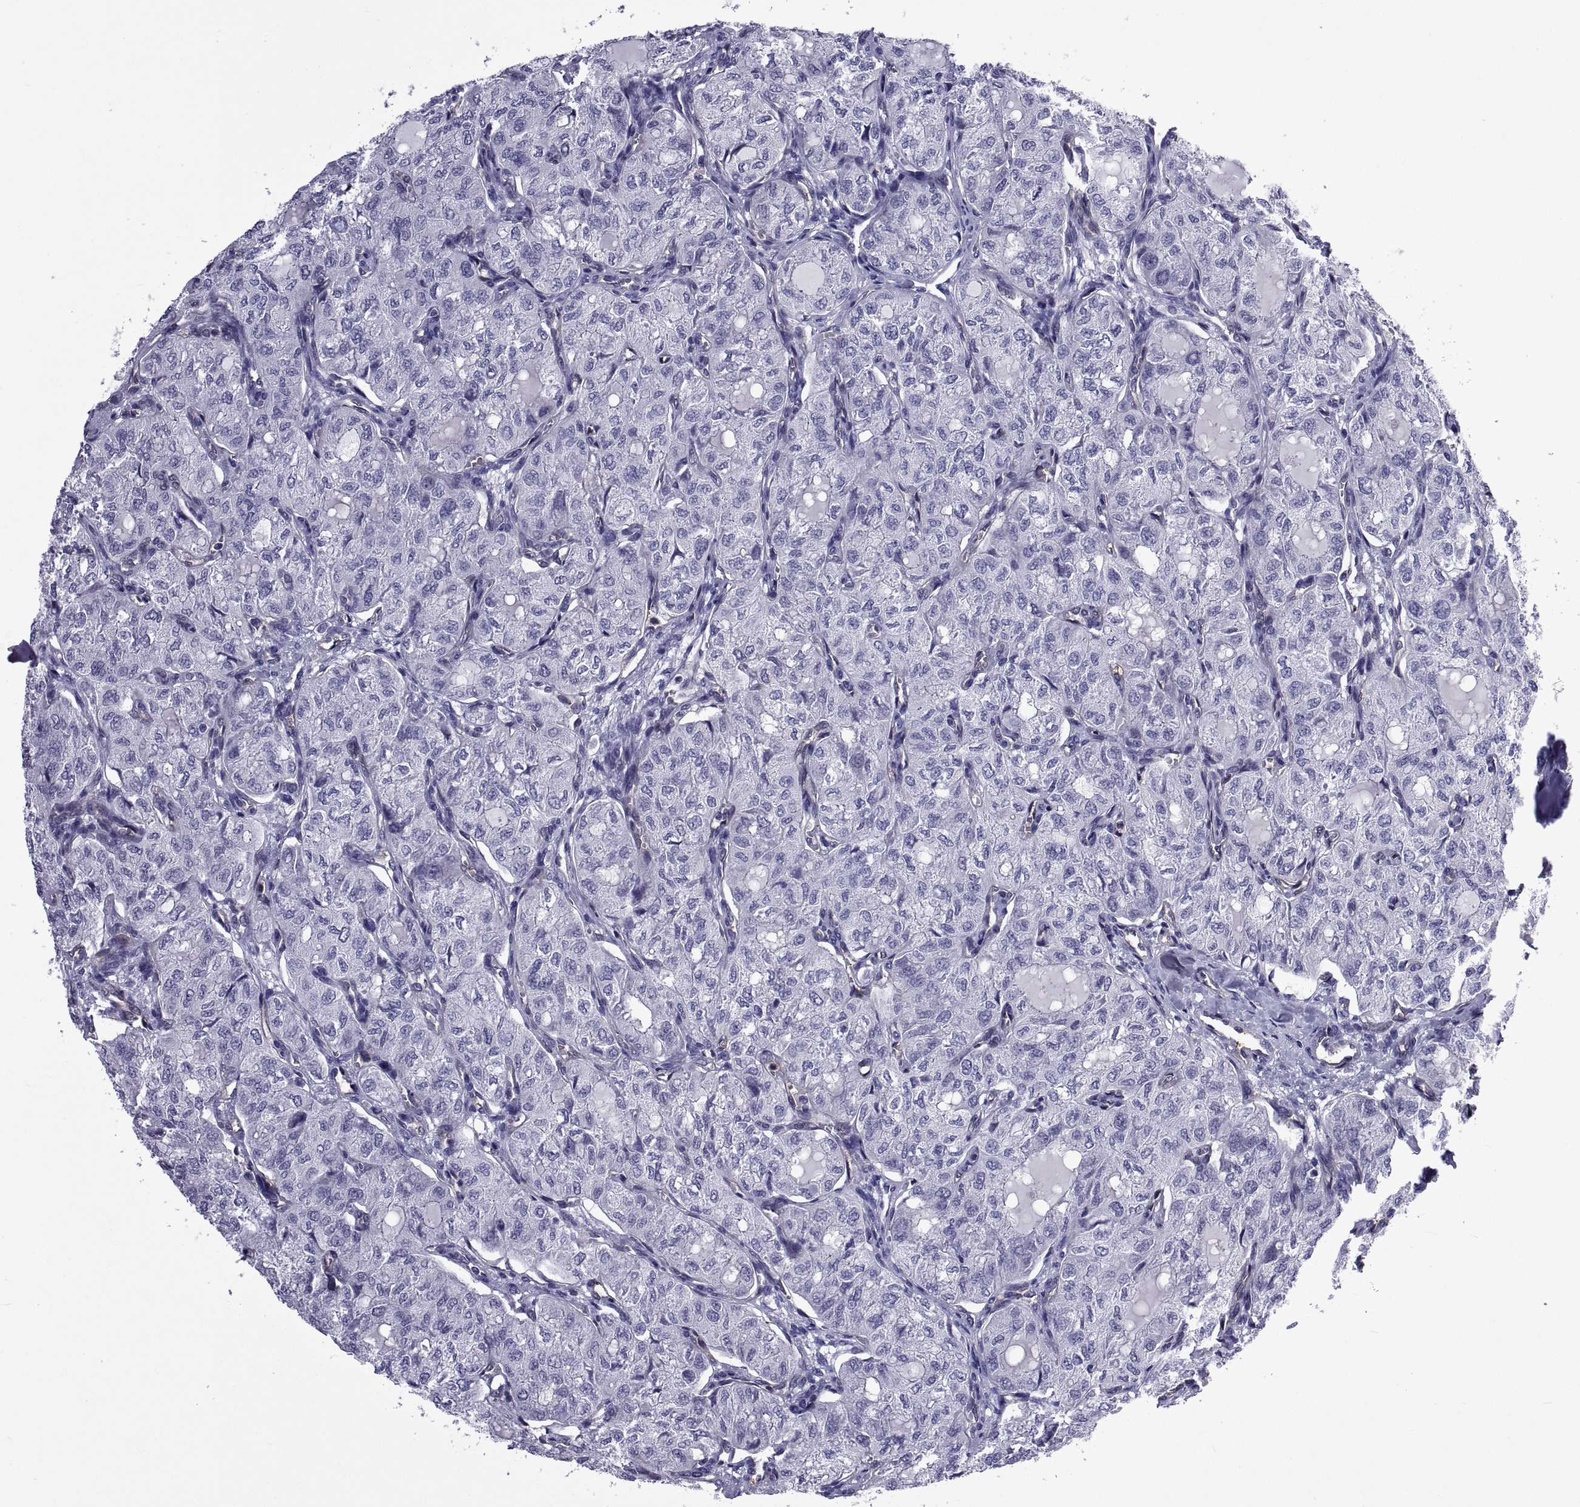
{"staining": {"intensity": "negative", "quantity": "none", "location": "none"}, "tissue": "thyroid cancer", "cell_type": "Tumor cells", "image_type": "cancer", "snomed": [{"axis": "morphology", "description": "Follicular adenoma carcinoma, NOS"}, {"axis": "topography", "description": "Thyroid gland"}], "caption": "Tumor cells are negative for protein expression in human thyroid cancer (follicular adenoma carcinoma).", "gene": "LCN9", "patient": {"sex": "male", "age": 75}}